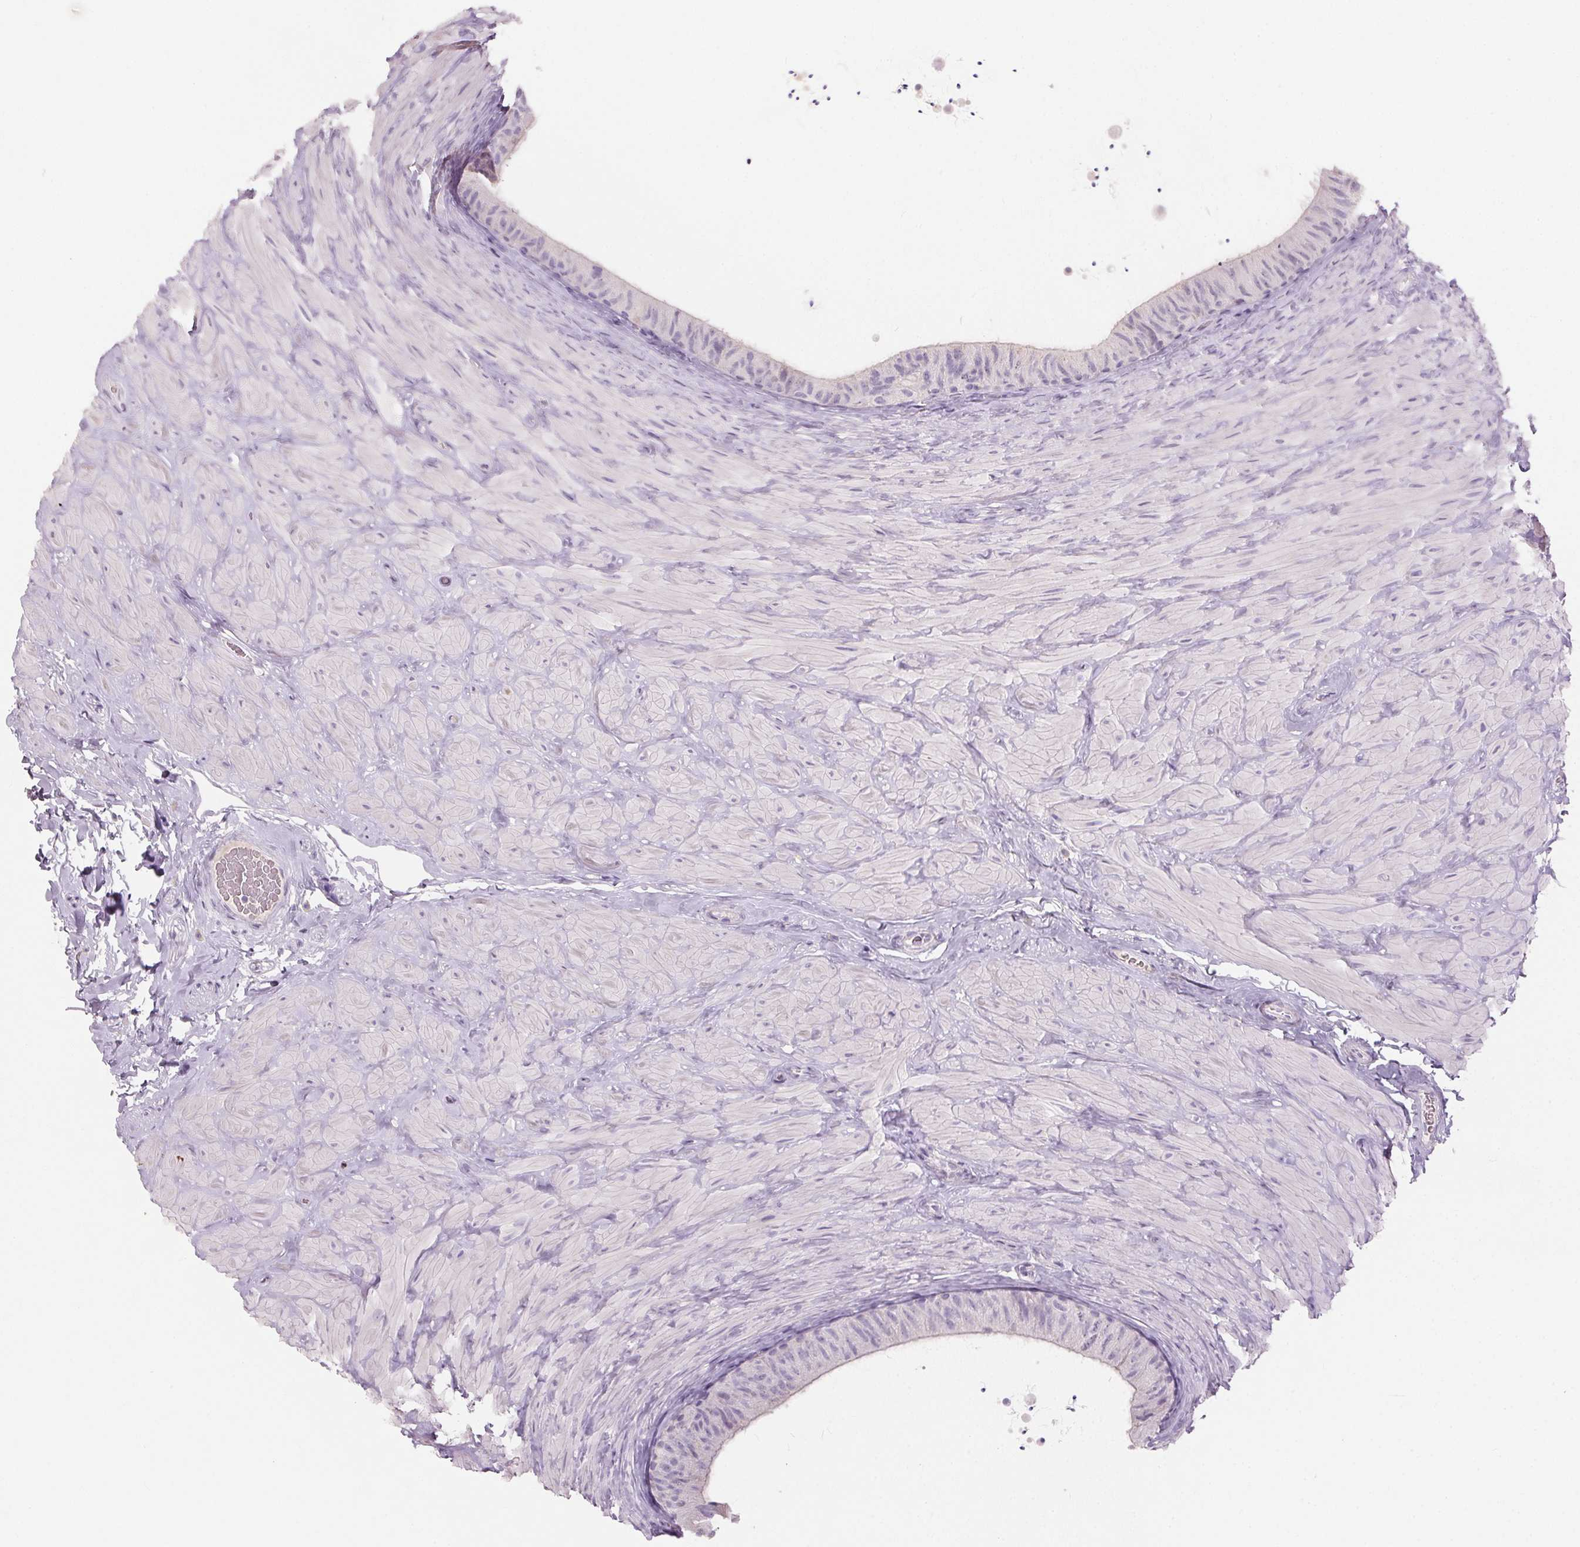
{"staining": {"intensity": "negative", "quantity": "none", "location": "none"}, "tissue": "epididymis", "cell_type": "Glandular cells", "image_type": "normal", "snomed": [{"axis": "morphology", "description": "Normal tissue, NOS"}, {"axis": "topography", "description": "Epididymis, spermatic cord, NOS"}, {"axis": "topography", "description": "Epididymis"}], "caption": "Epididymis was stained to show a protein in brown. There is no significant expression in glandular cells. The staining is performed using DAB (3,3'-diaminobenzidine) brown chromogen with nuclei counter-stained in using hematoxylin.", "gene": "HSD17B1", "patient": {"sex": "male", "age": 31}}